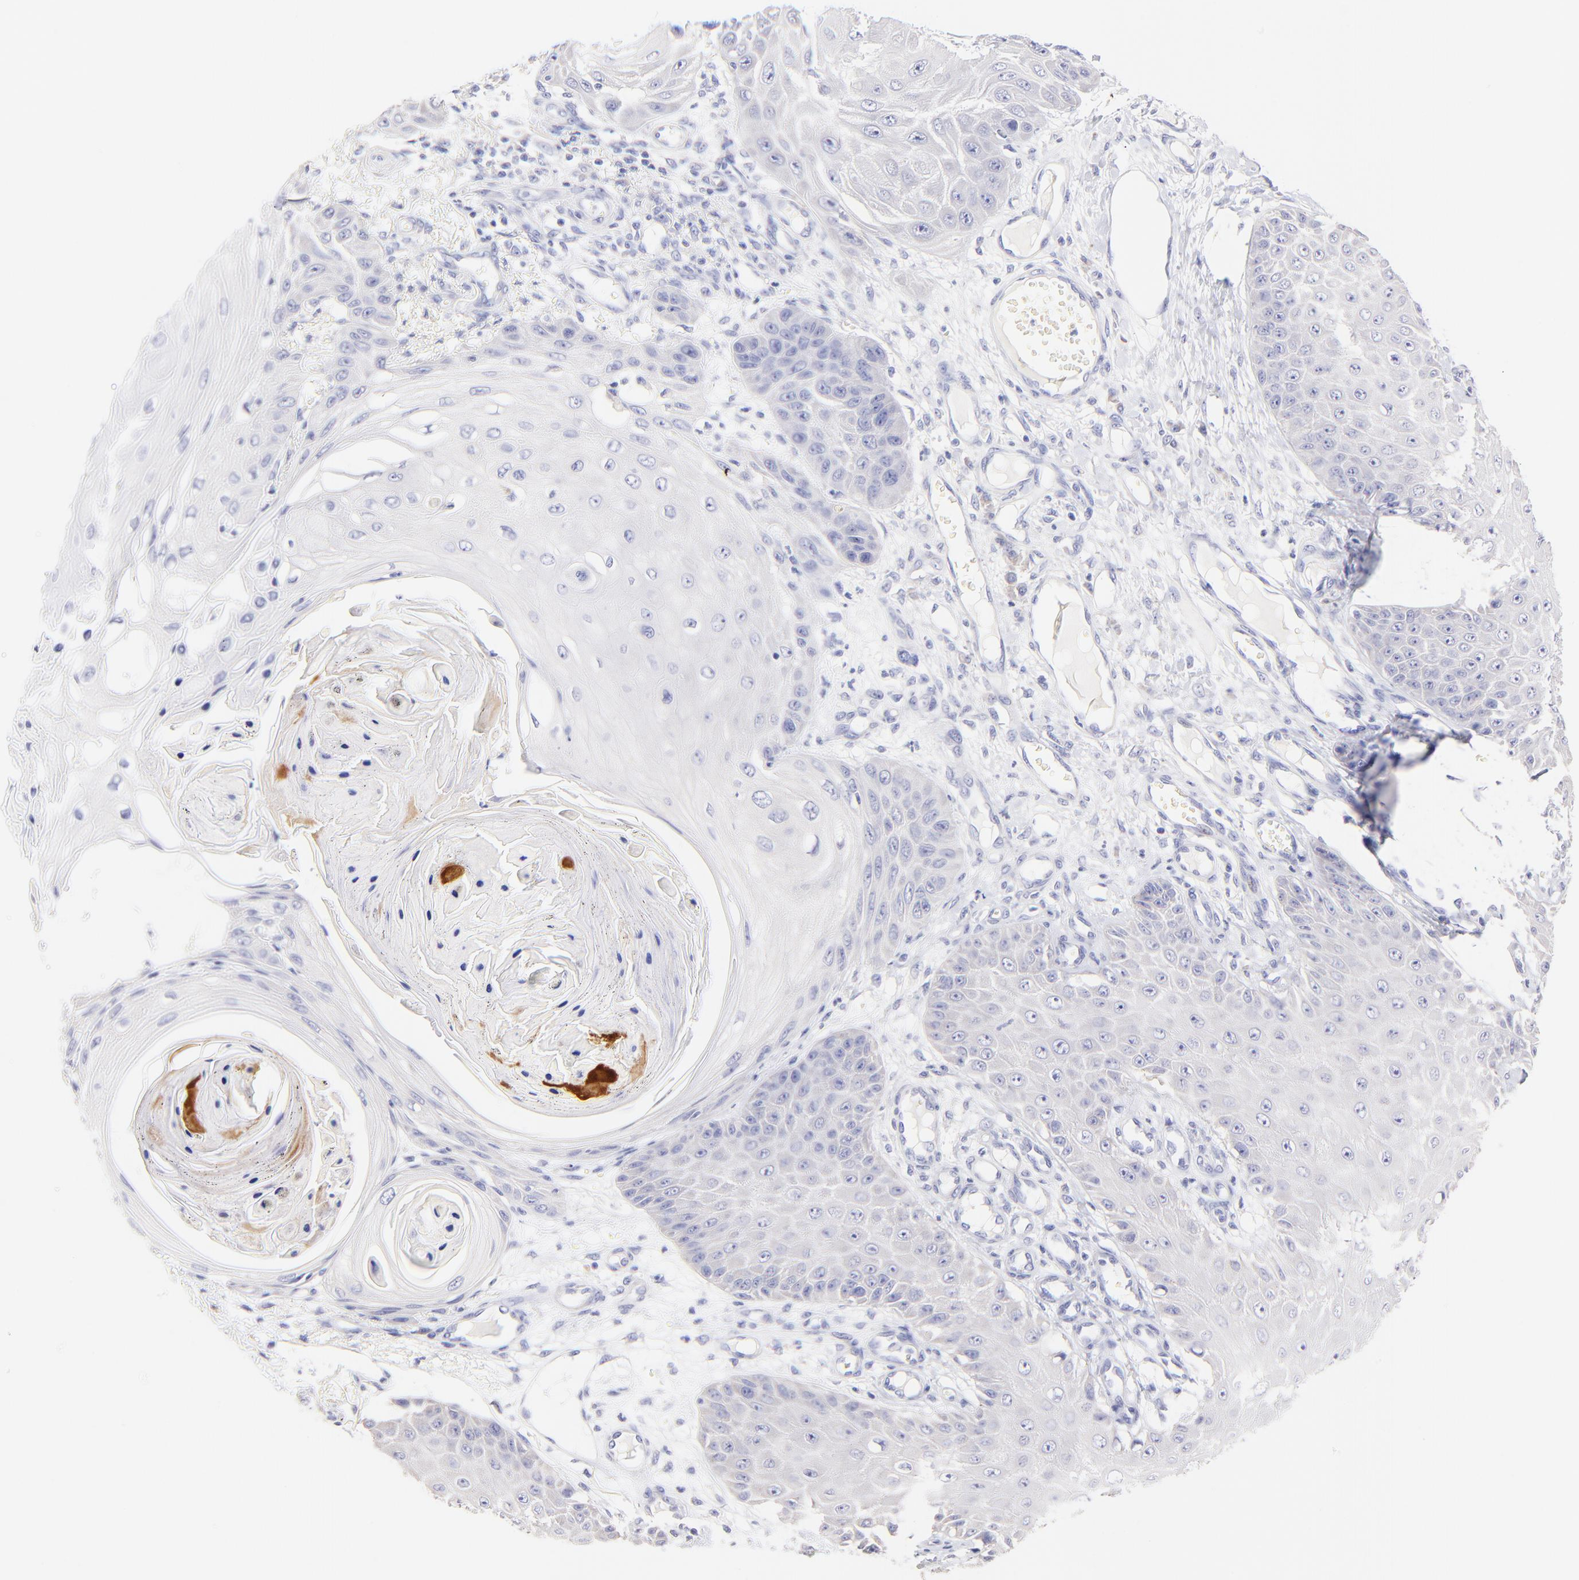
{"staining": {"intensity": "negative", "quantity": "none", "location": "none"}, "tissue": "skin cancer", "cell_type": "Tumor cells", "image_type": "cancer", "snomed": [{"axis": "morphology", "description": "Squamous cell carcinoma, NOS"}, {"axis": "topography", "description": "Skin"}], "caption": "This is an IHC histopathology image of human skin cancer (squamous cell carcinoma). There is no positivity in tumor cells.", "gene": "RAB3A", "patient": {"sex": "female", "age": 40}}